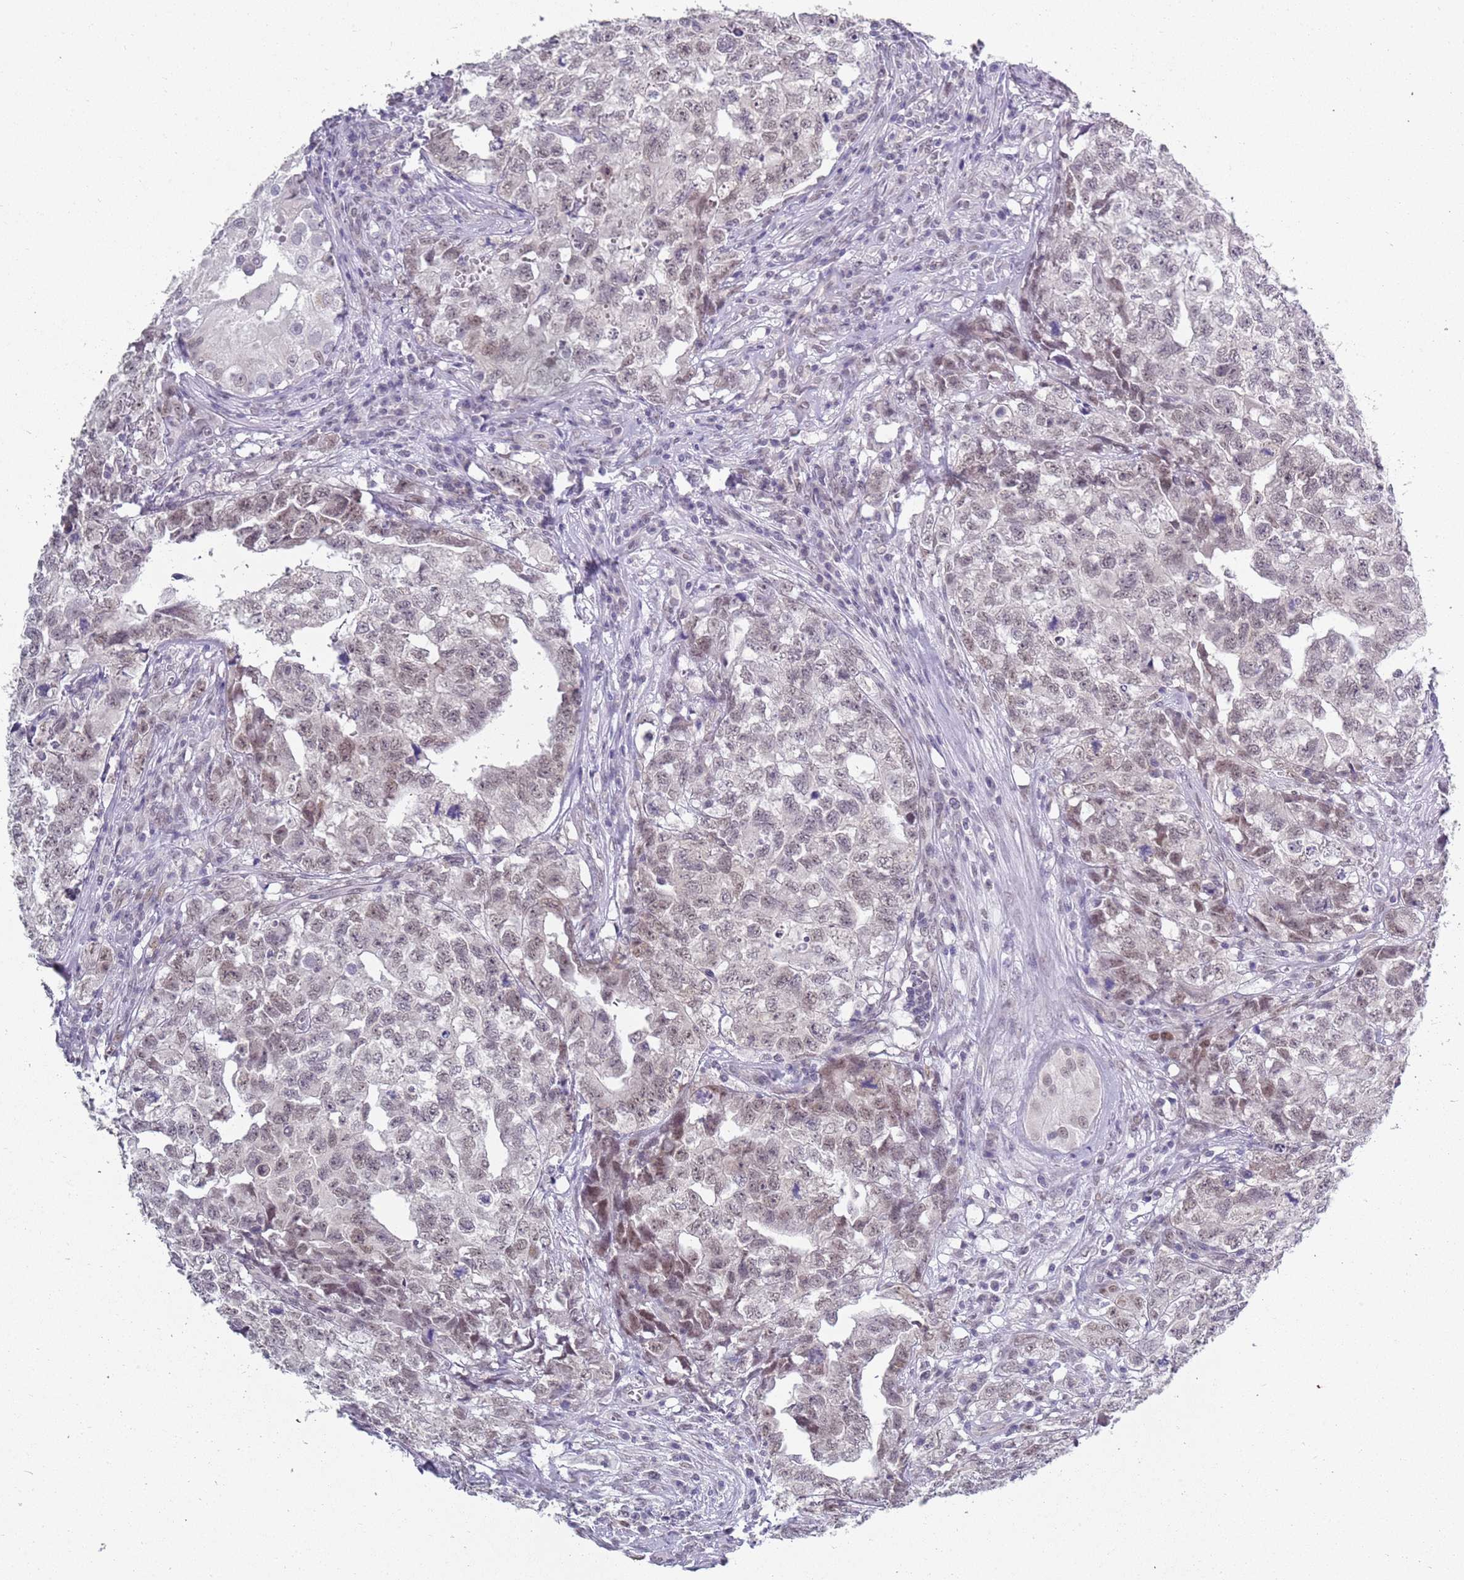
{"staining": {"intensity": "weak", "quantity": "25%-75%", "location": "nuclear"}, "tissue": "testis cancer", "cell_type": "Tumor cells", "image_type": "cancer", "snomed": [{"axis": "morphology", "description": "Carcinoma, Embryonal, NOS"}, {"axis": "topography", "description": "Testis"}], "caption": "Immunohistochemistry (IHC) photomicrograph of human testis embryonal carcinoma stained for a protein (brown), which displays low levels of weak nuclear staining in approximately 25%-75% of tumor cells.", "gene": "SEPHS2", "patient": {"sex": "male", "age": 31}}